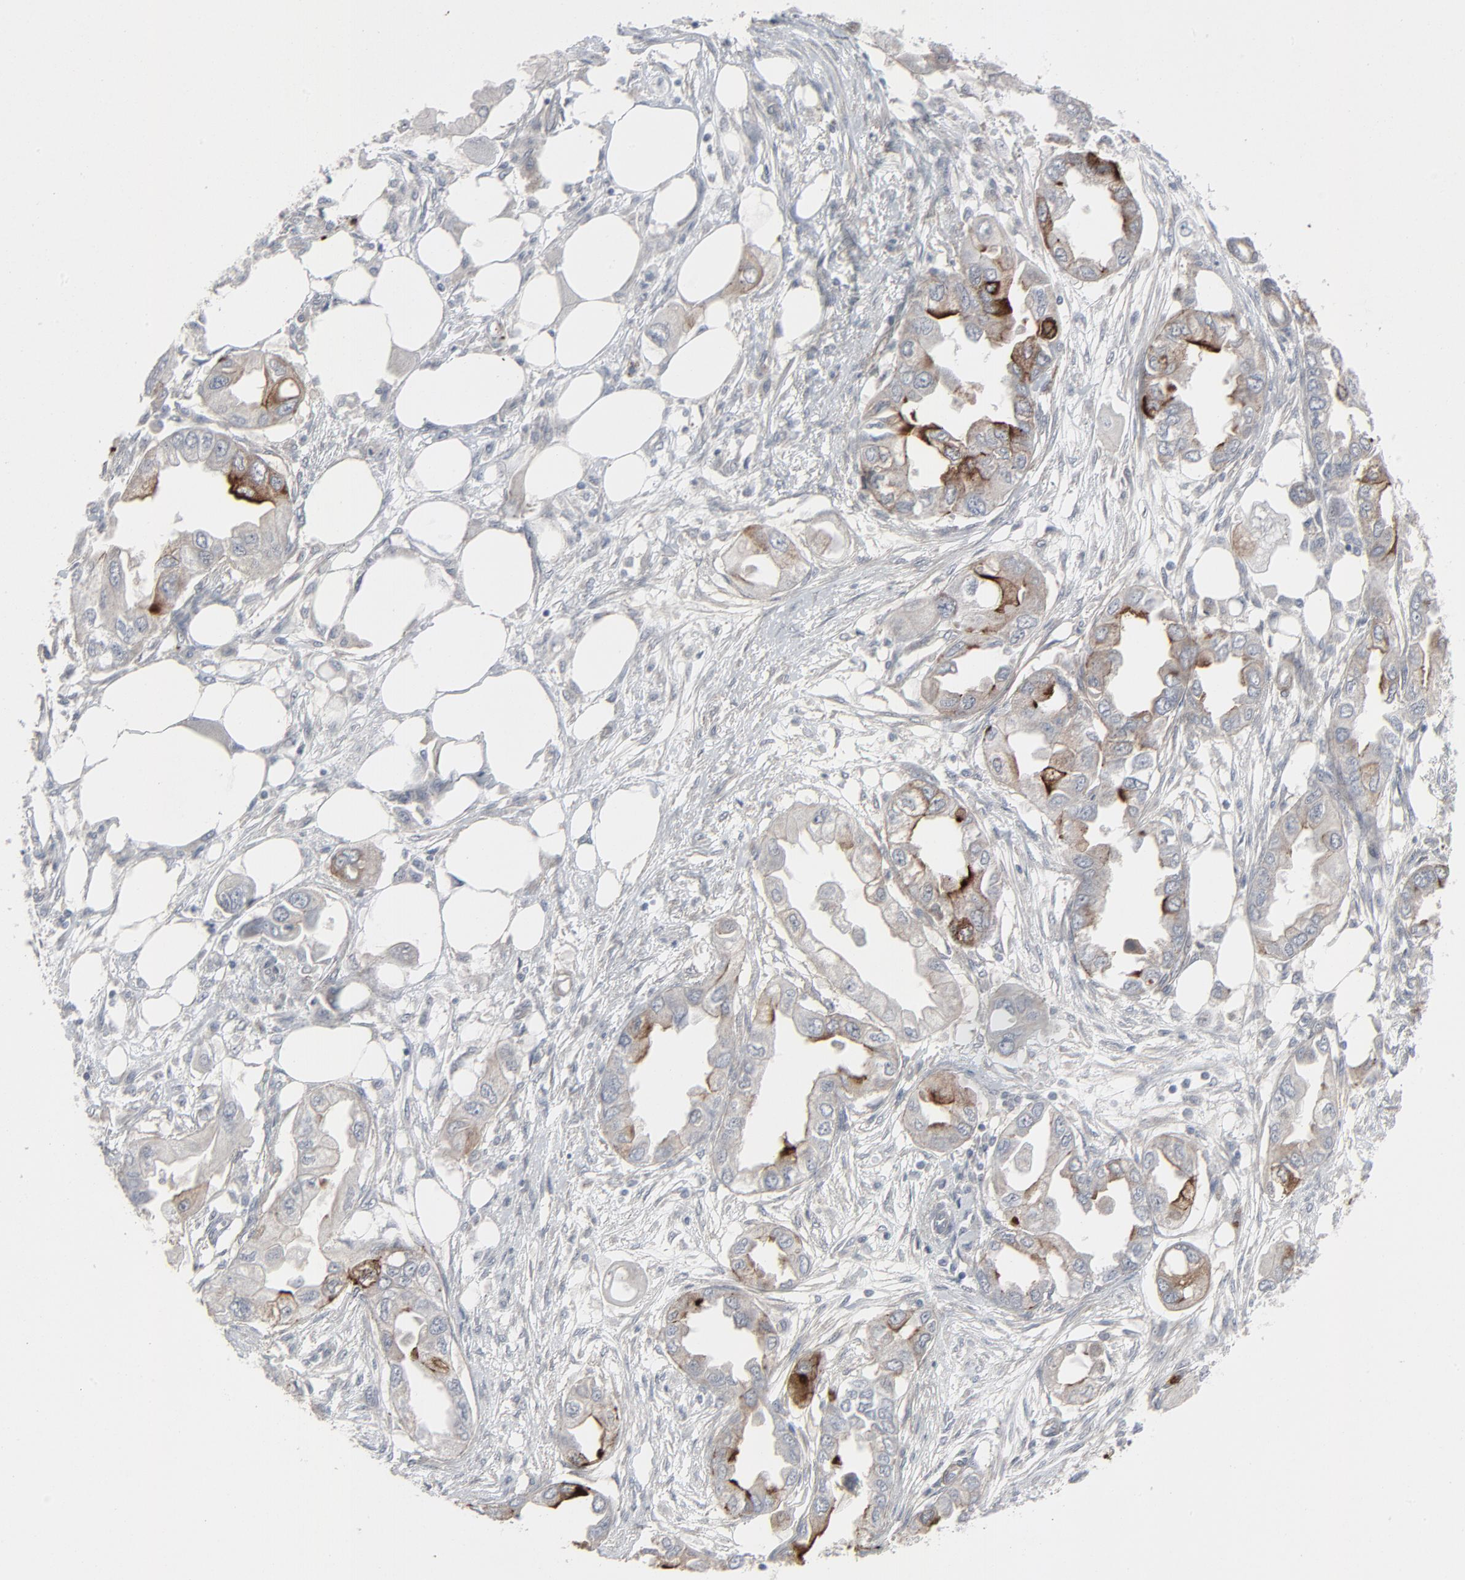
{"staining": {"intensity": "strong", "quantity": "<25%", "location": "cytoplasmic/membranous"}, "tissue": "endometrial cancer", "cell_type": "Tumor cells", "image_type": "cancer", "snomed": [{"axis": "morphology", "description": "Adenocarcinoma, NOS"}, {"axis": "topography", "description": "Endometrium"}], "caption": "The histopathology image demonstrates immunohistochemical staining of endometrial adenocarcinoma. There is strong cytoplasmic/membranous positivity is present in approximately <25% of tumor cells. (DAB IHC, brown staining for protein, blue staining for nuclei).", "gene": "NEUROD1", "patient": {"sex": "female", "age": 67}}